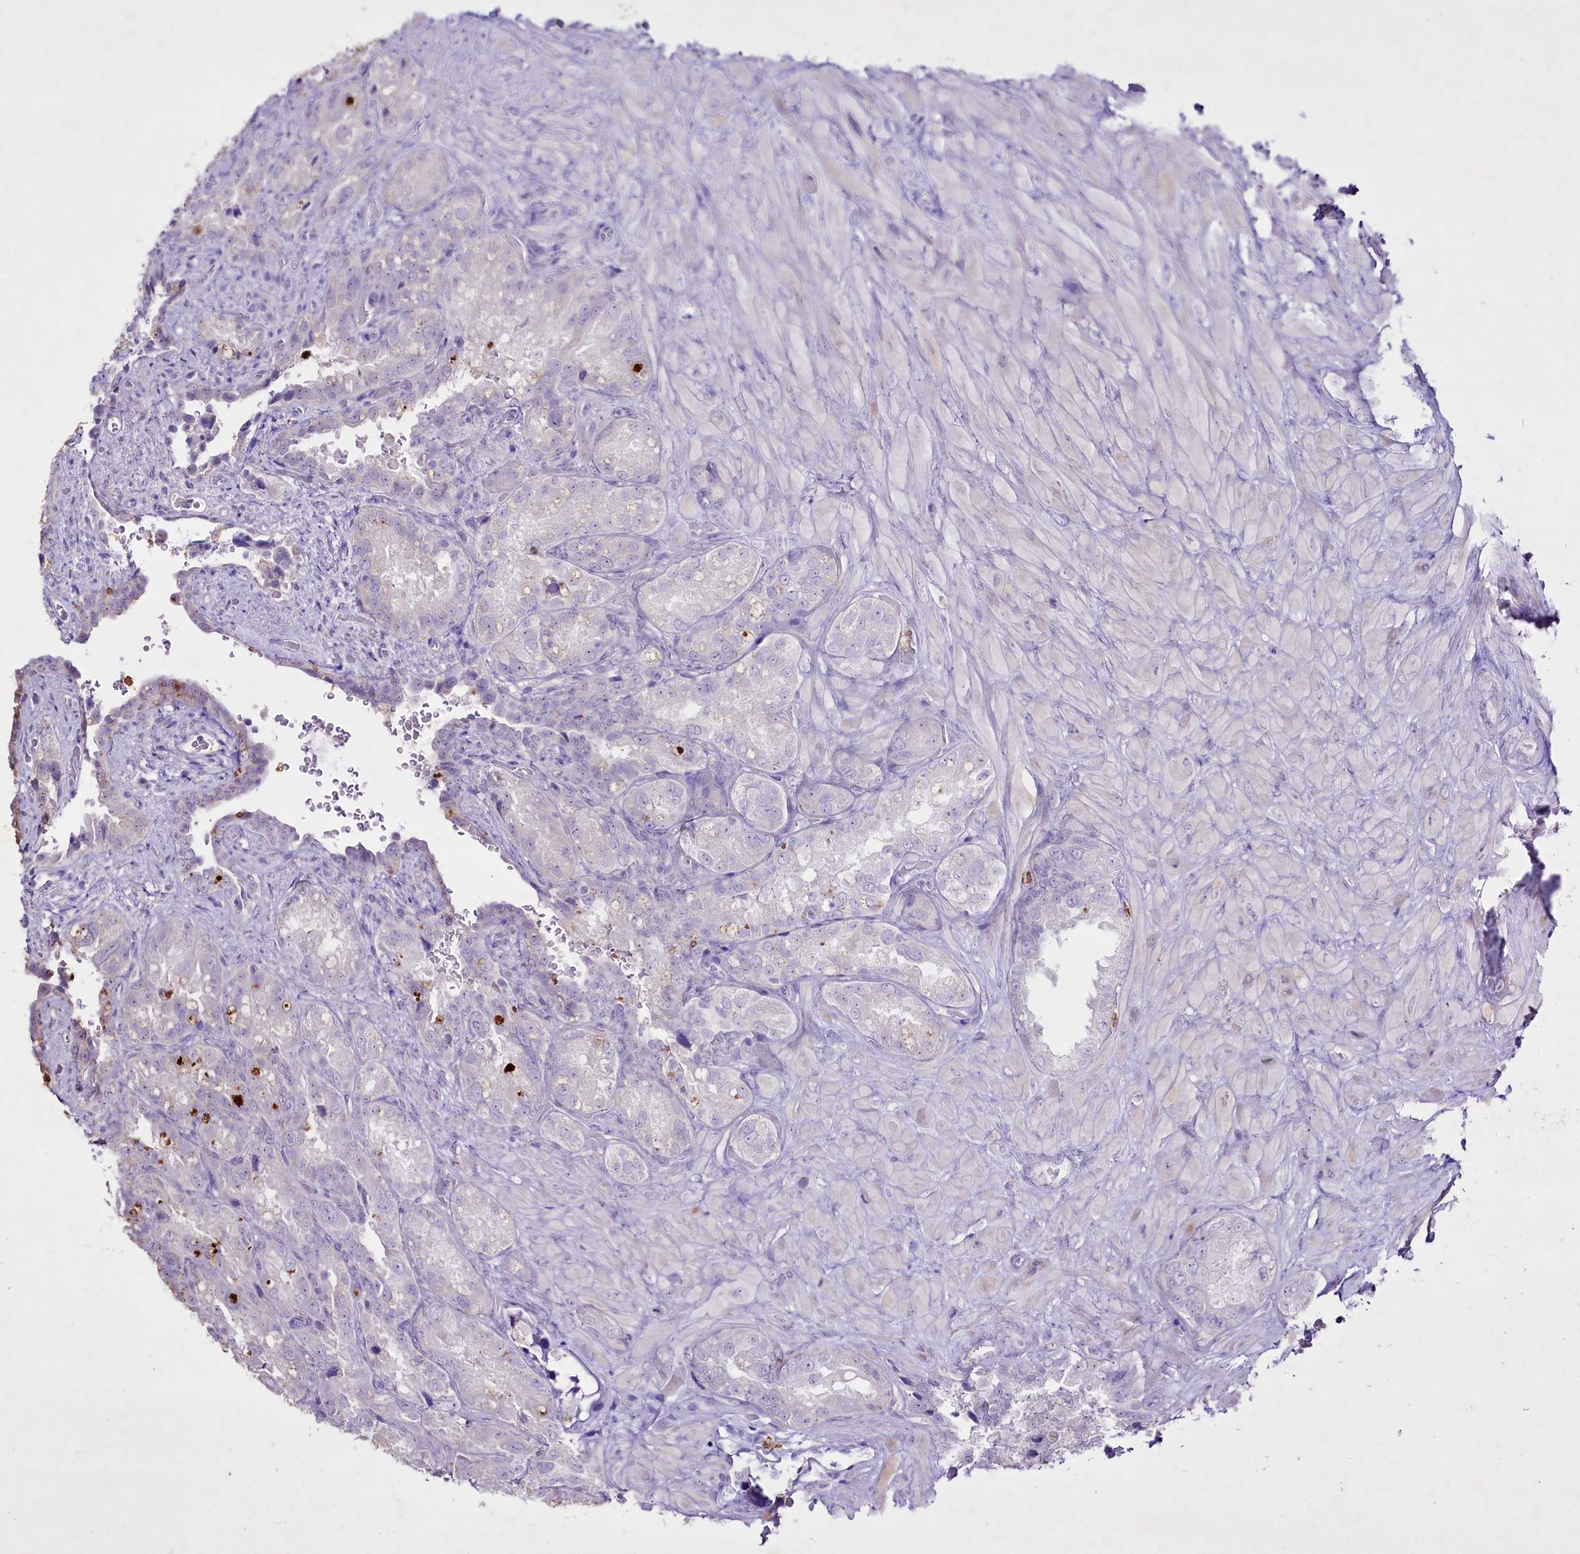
{"staining": {"intensity": "negative", "quantity": "none", "location": "none"}, "tissue": "seminal vesicle", "cell_type": "Glandular cells", "image_type": "normal", "snomed": [{"axis": "morphology", "description": "Normal tissue, NOS"}, {"axis": "topography", "description": "Seminal veicle"}, {"axis": "topography", "description": "Peripheral nerve tissue"}], "caption": "Immunohistochemistry (IHC) image of unremarkable seminal vesicle: seminal vesicle stained with DAB (3,3'-diaminobenzidine) demonstrates no significant protein staining in glandular cells. The staining was performed using DAB to visualize the protein expression in brown, while the nuclei were stained in blue with hematoxylin (Magnification: 20x).", "gene": "FAM209B", "patient": {"sex": "male", "age": 67}}